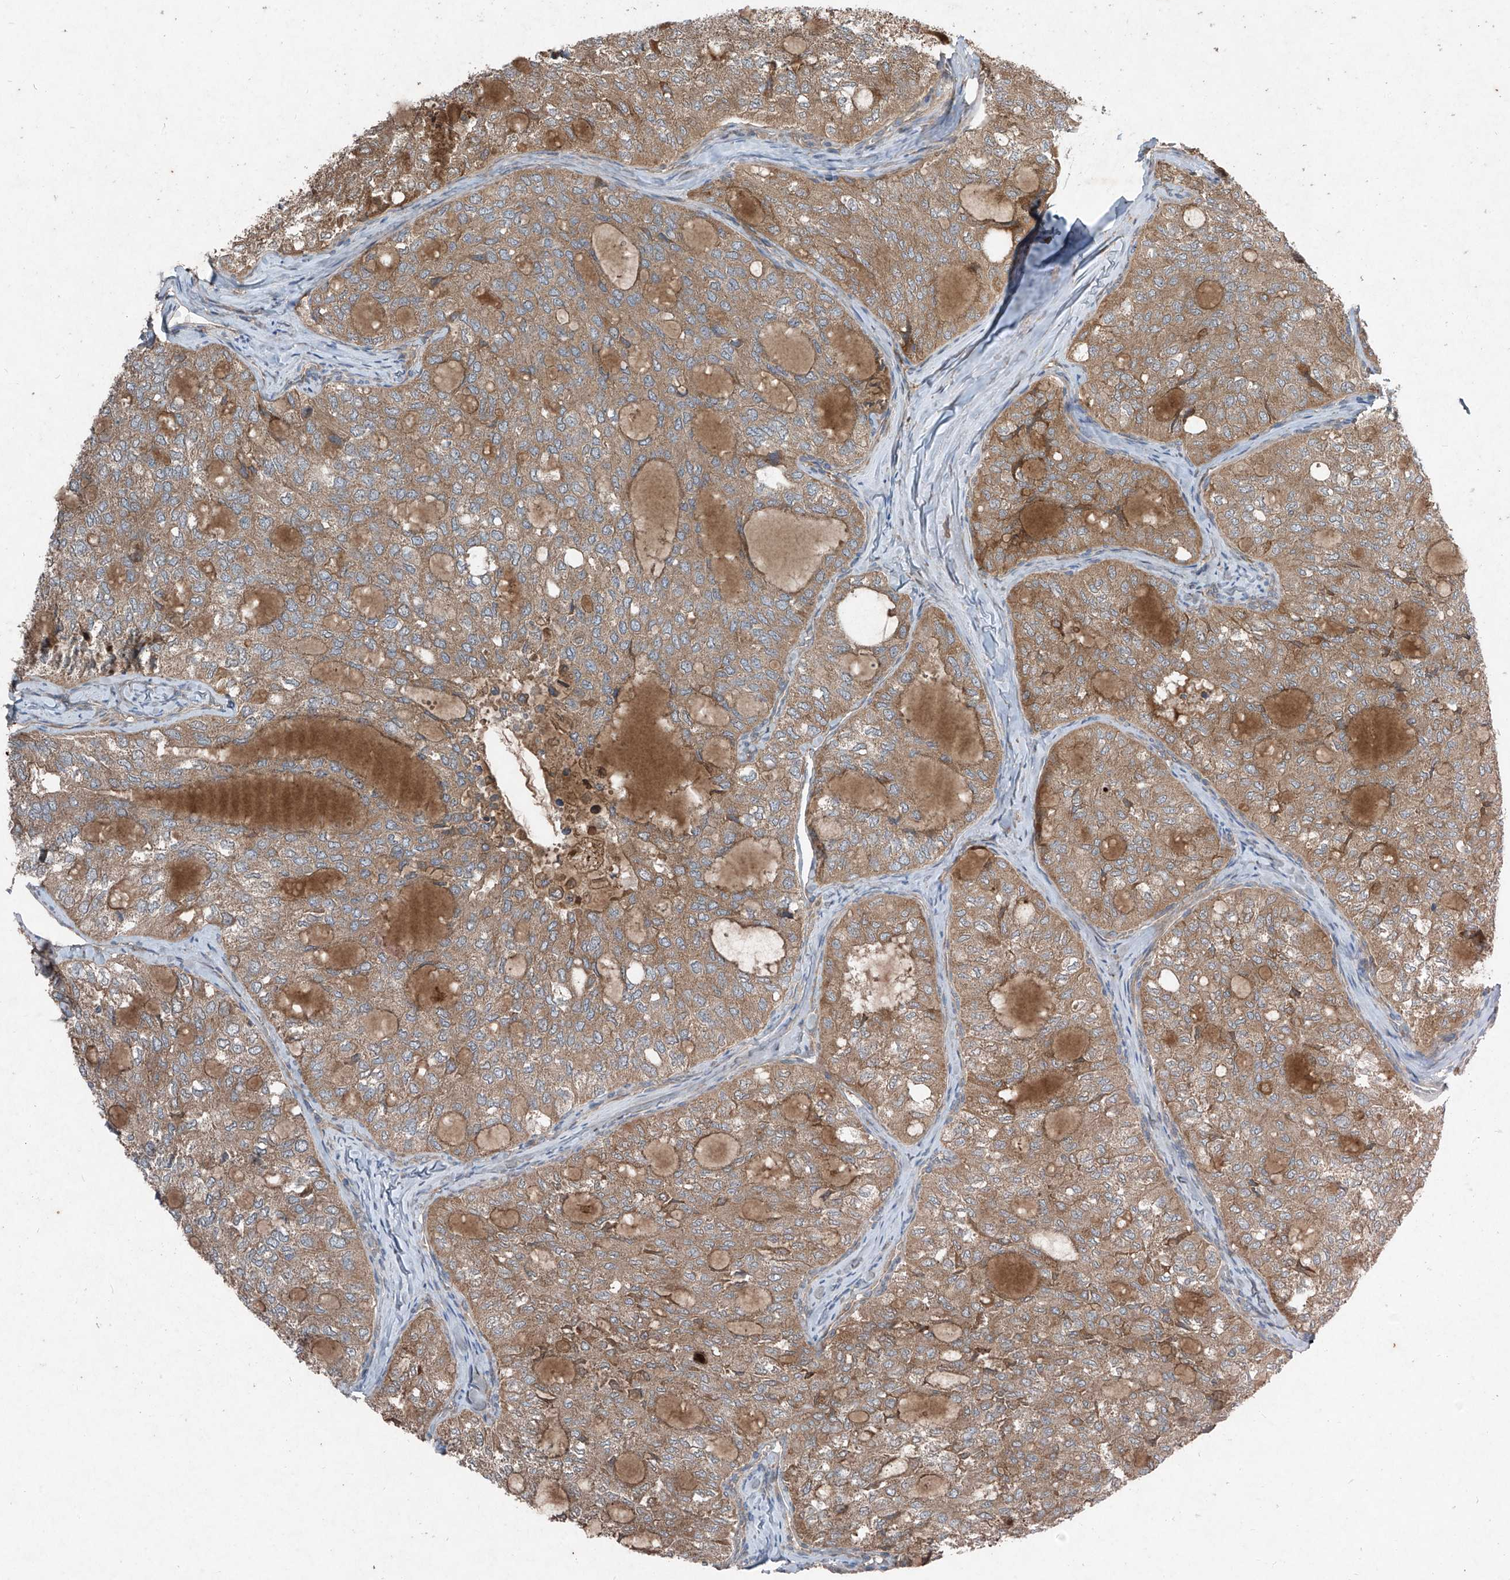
{"staining": {"intensity": "moderate", "quantity": ">75%", "location": "cytoplasmic/membranous"}, "tissue": "thyroid cancer", "cell_type": "Tumor cells", "image_type": "cancer", "snomed": [{"axis": "morphology", "description": "Follicular adenoma carcinoma, NOS"}, {"axis": "topography", "description": "Thyroid gland"}], "caption": "Protein staining by immunohistochemistry (IHC) displays moderate cytoplasmic/membranous expression in approximately >75% of tumor cells in thyroid cancer.", "gene": "FOXRED2", "patient": {"sex": "male", "age": 75}}